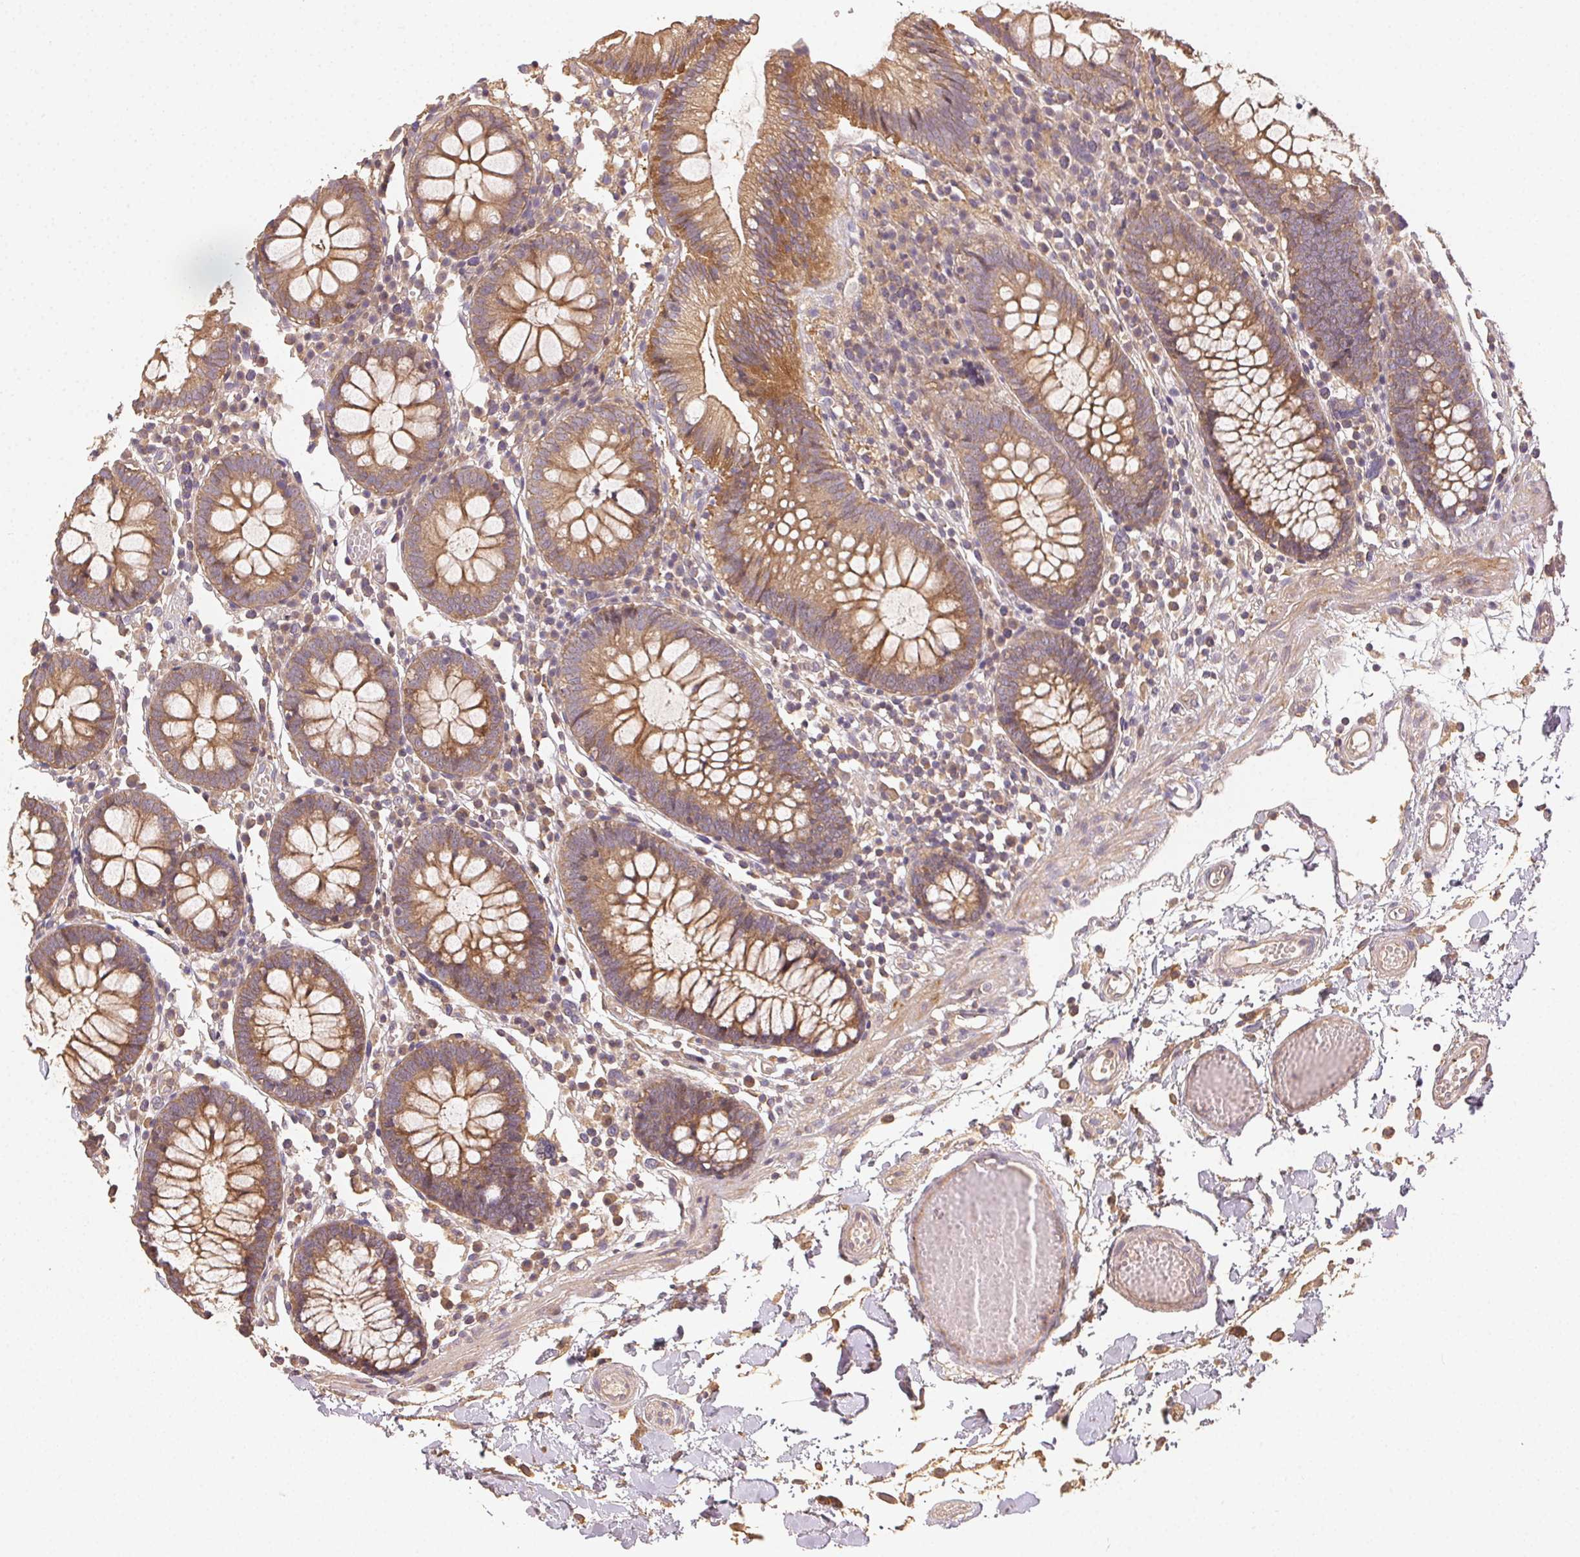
{"staining": {"intensity": "moderate", "quantity": ">75%", "location": "cytoplasmic/membranous"}, "tissue": "colon", "cell_type": "Endothelial cells", "image_type": "normal", "snomed": [{"axis": "morphology", "description": "Normal tissue, NOS"}, {"axis": "morphology", "description": "Adenocarcinoma, NOS"}, {"axis": "topography", "description": "Colon"}], "caption": "Immunohistochemical staining of normal colon shows moderate cytoplasmic/membranous protein positivity in about >75% of endothelial cells.", "gene": "RALA", "patient": {"sex": "male", "age": 83}}